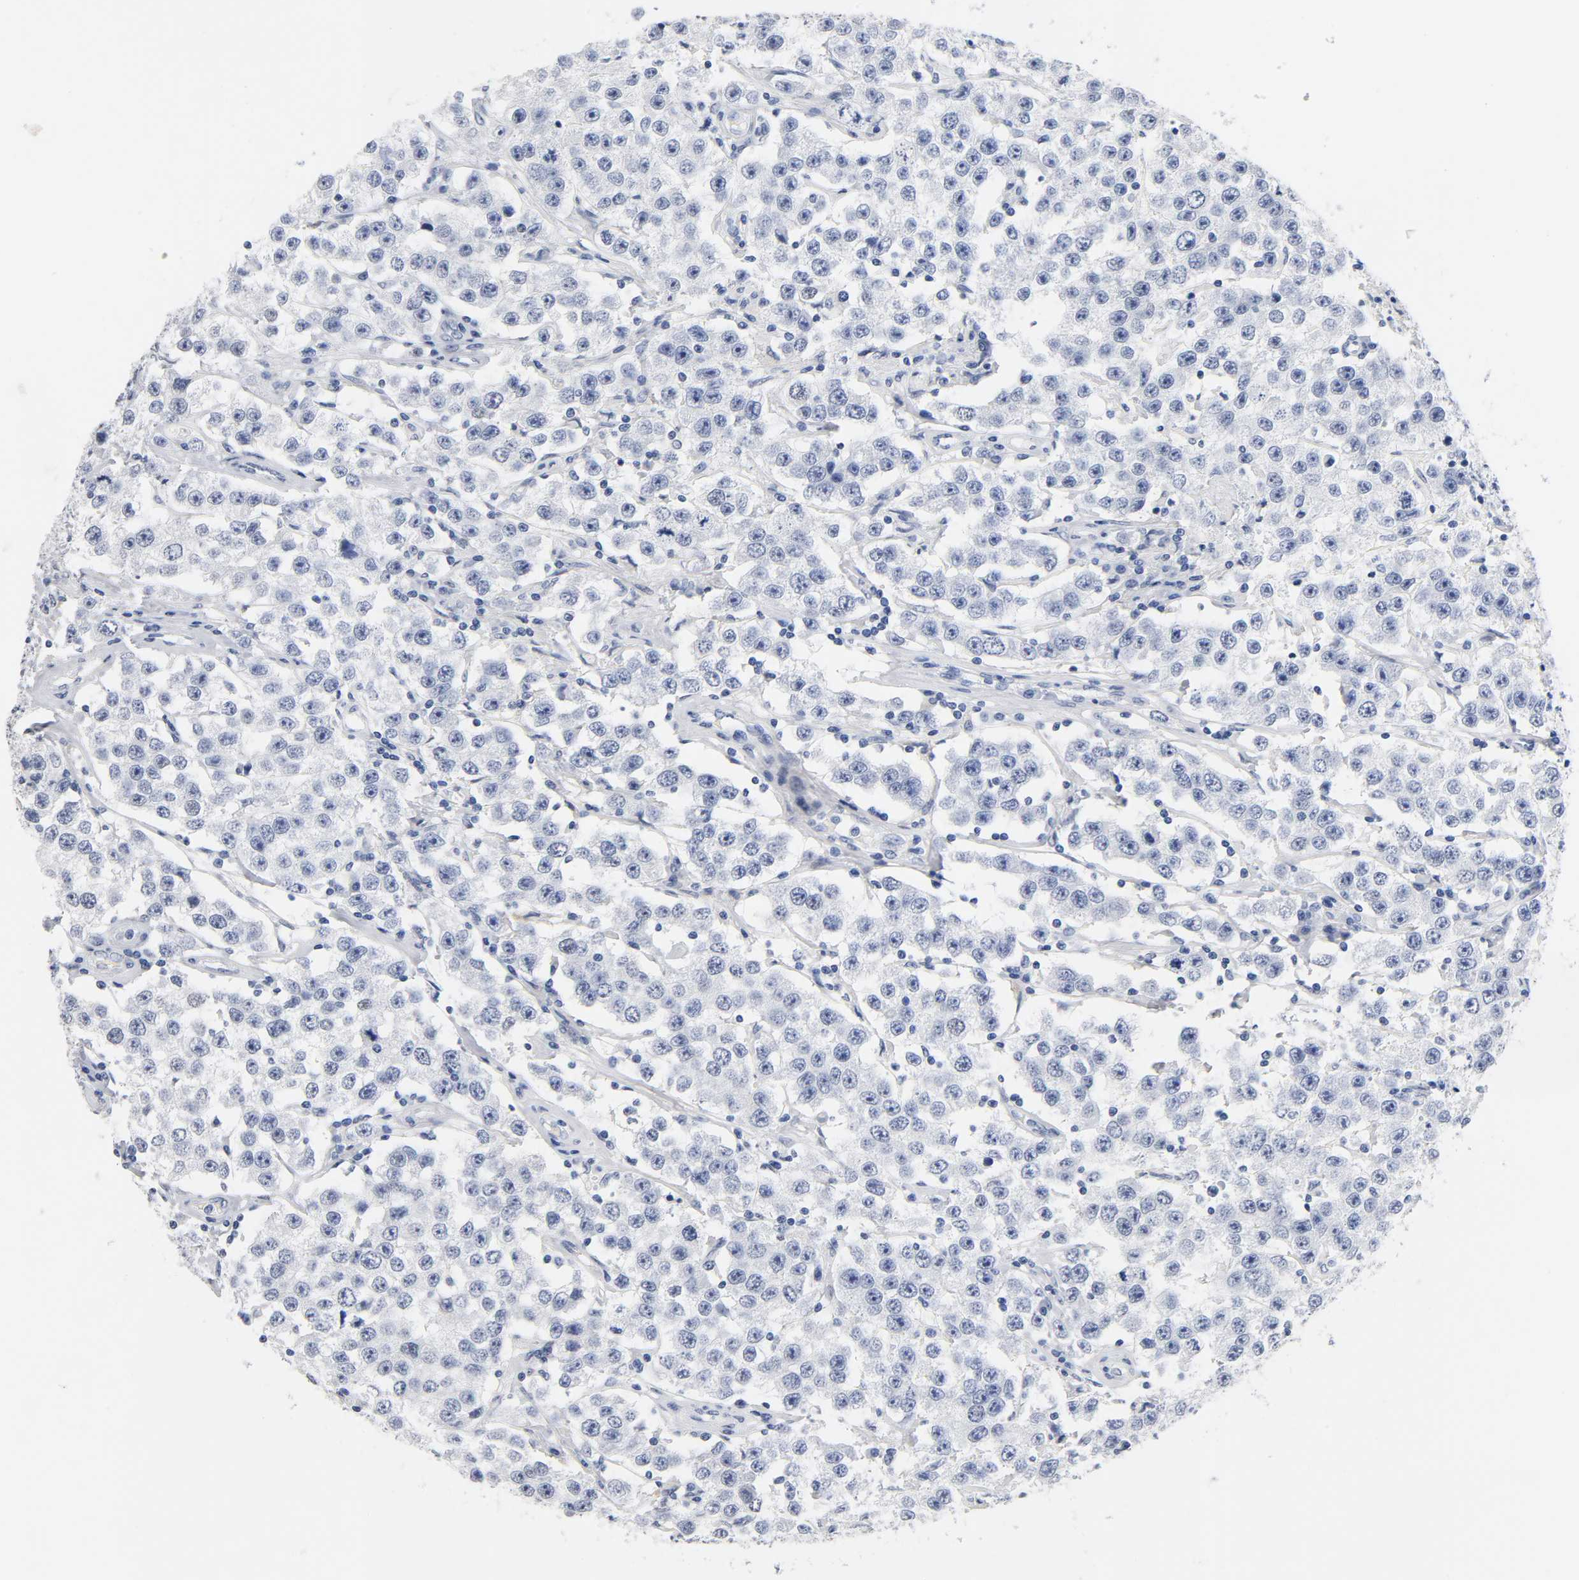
{"staining": {"intensity": "negative", "quantity": "none", "location": "none"}, "tissue": "testis cancer", "cell_type": "Tumor cells", "image_type": "cancer", "snomed": [{"axis": "morphology", "description": "Seminoma, NOS"}, {"axis": "topography", "description": "Testis"}], "caption": "Tumor cells show no significant staining in seminoma (testis).", "gene": "NAB2", "patient": {"sex": "male", "age": 52}}